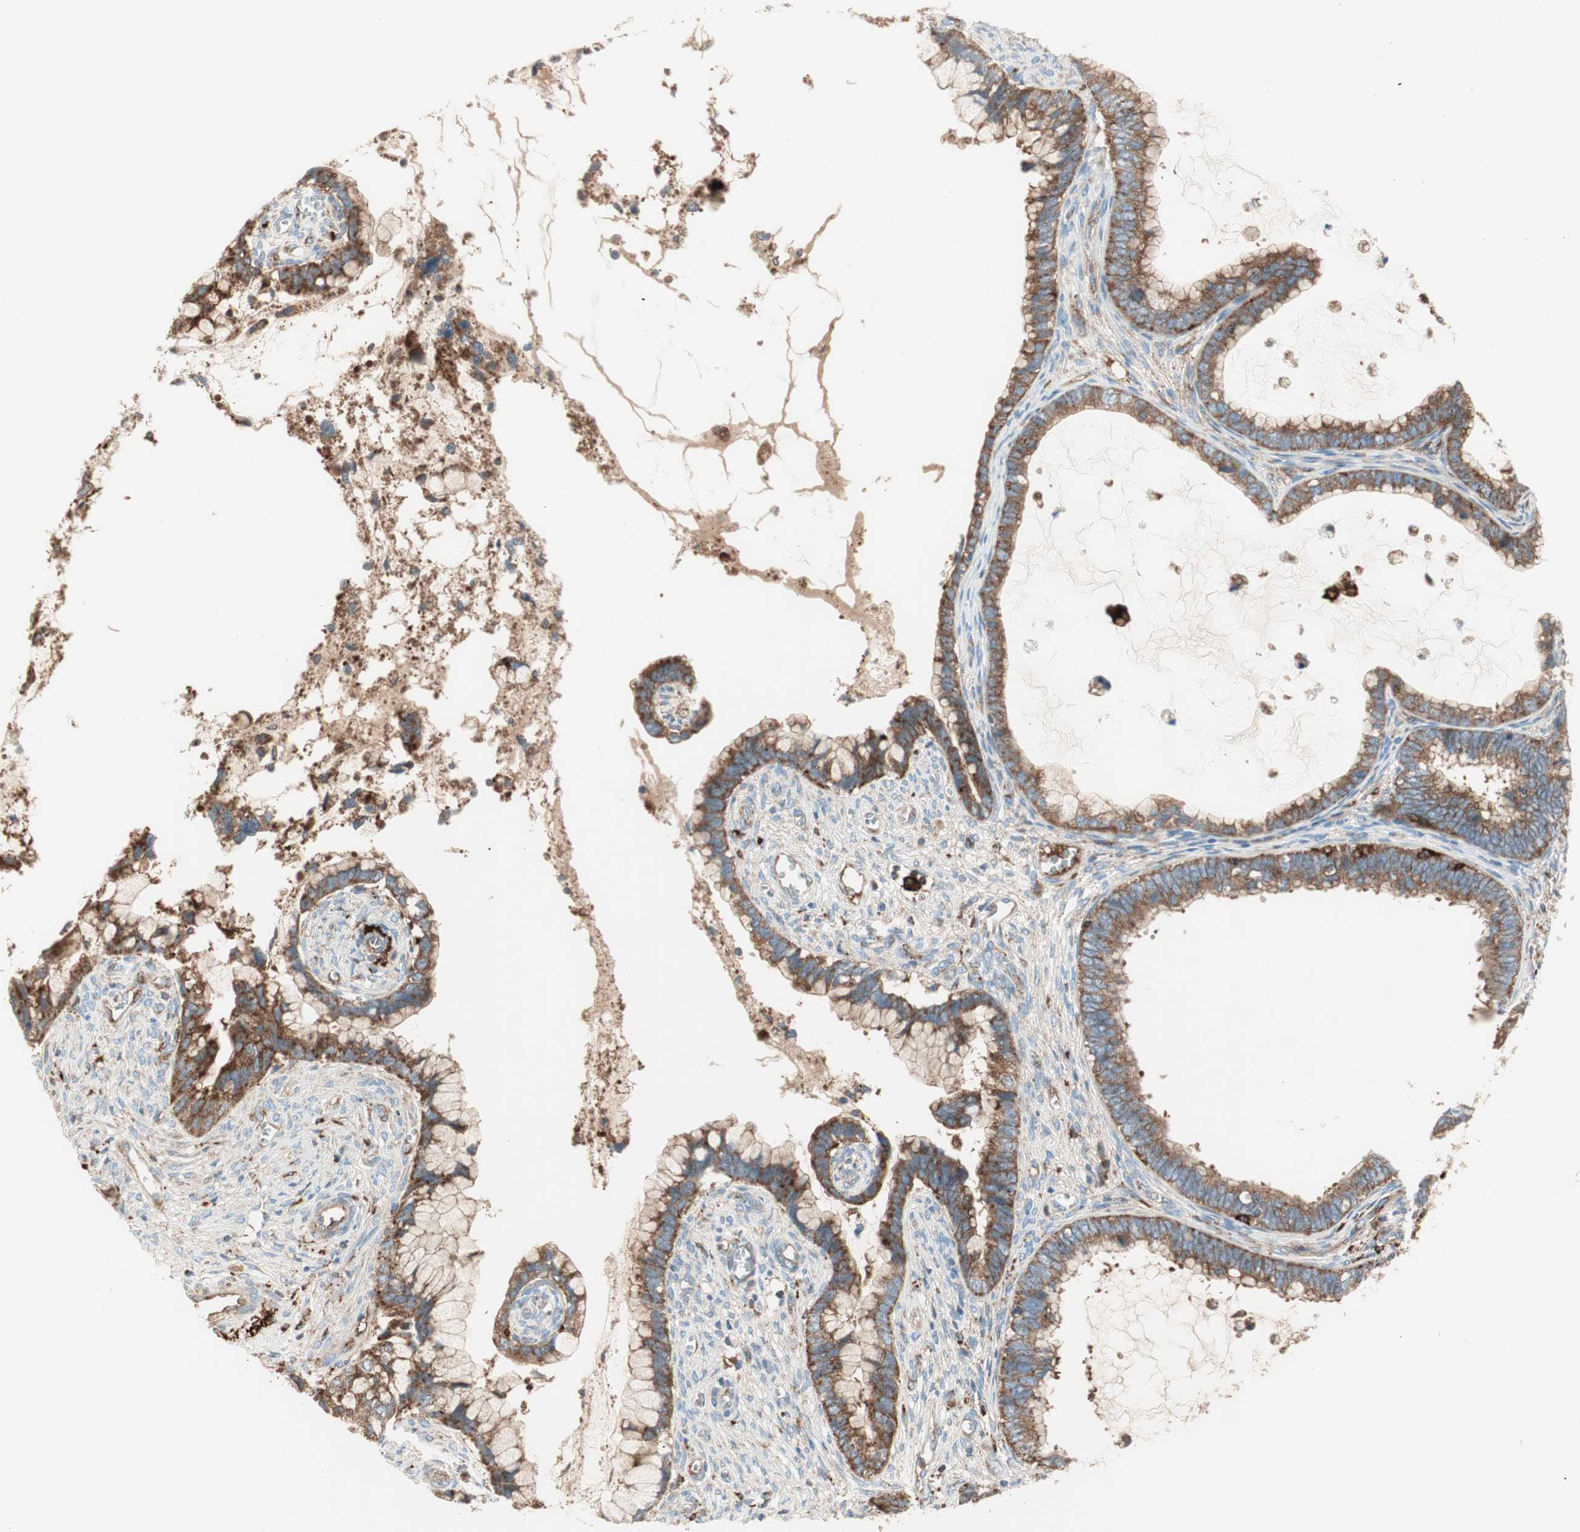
{"staining": {"intensity": "moderate", "quantity": ">75%", "location": "cytoplasmic/membranous"}, "tissue": "cervical cancer", "cell_type": "Tumor cells", "image_type": "cancer", "snomed": [{"axis": "morphology", "description": "Adenocarcinoma, NOS"}, {"axis": "topography", "description": "Cervix"}], "caption": "Human cervical adenocarcinoma stained with a brown dye shows moderate cytoplasmic/membranous positive staining in about >75% of tumor cells.", "gene": "ATP6V1G1", "patient": {"sex": "female", "age": 44}}